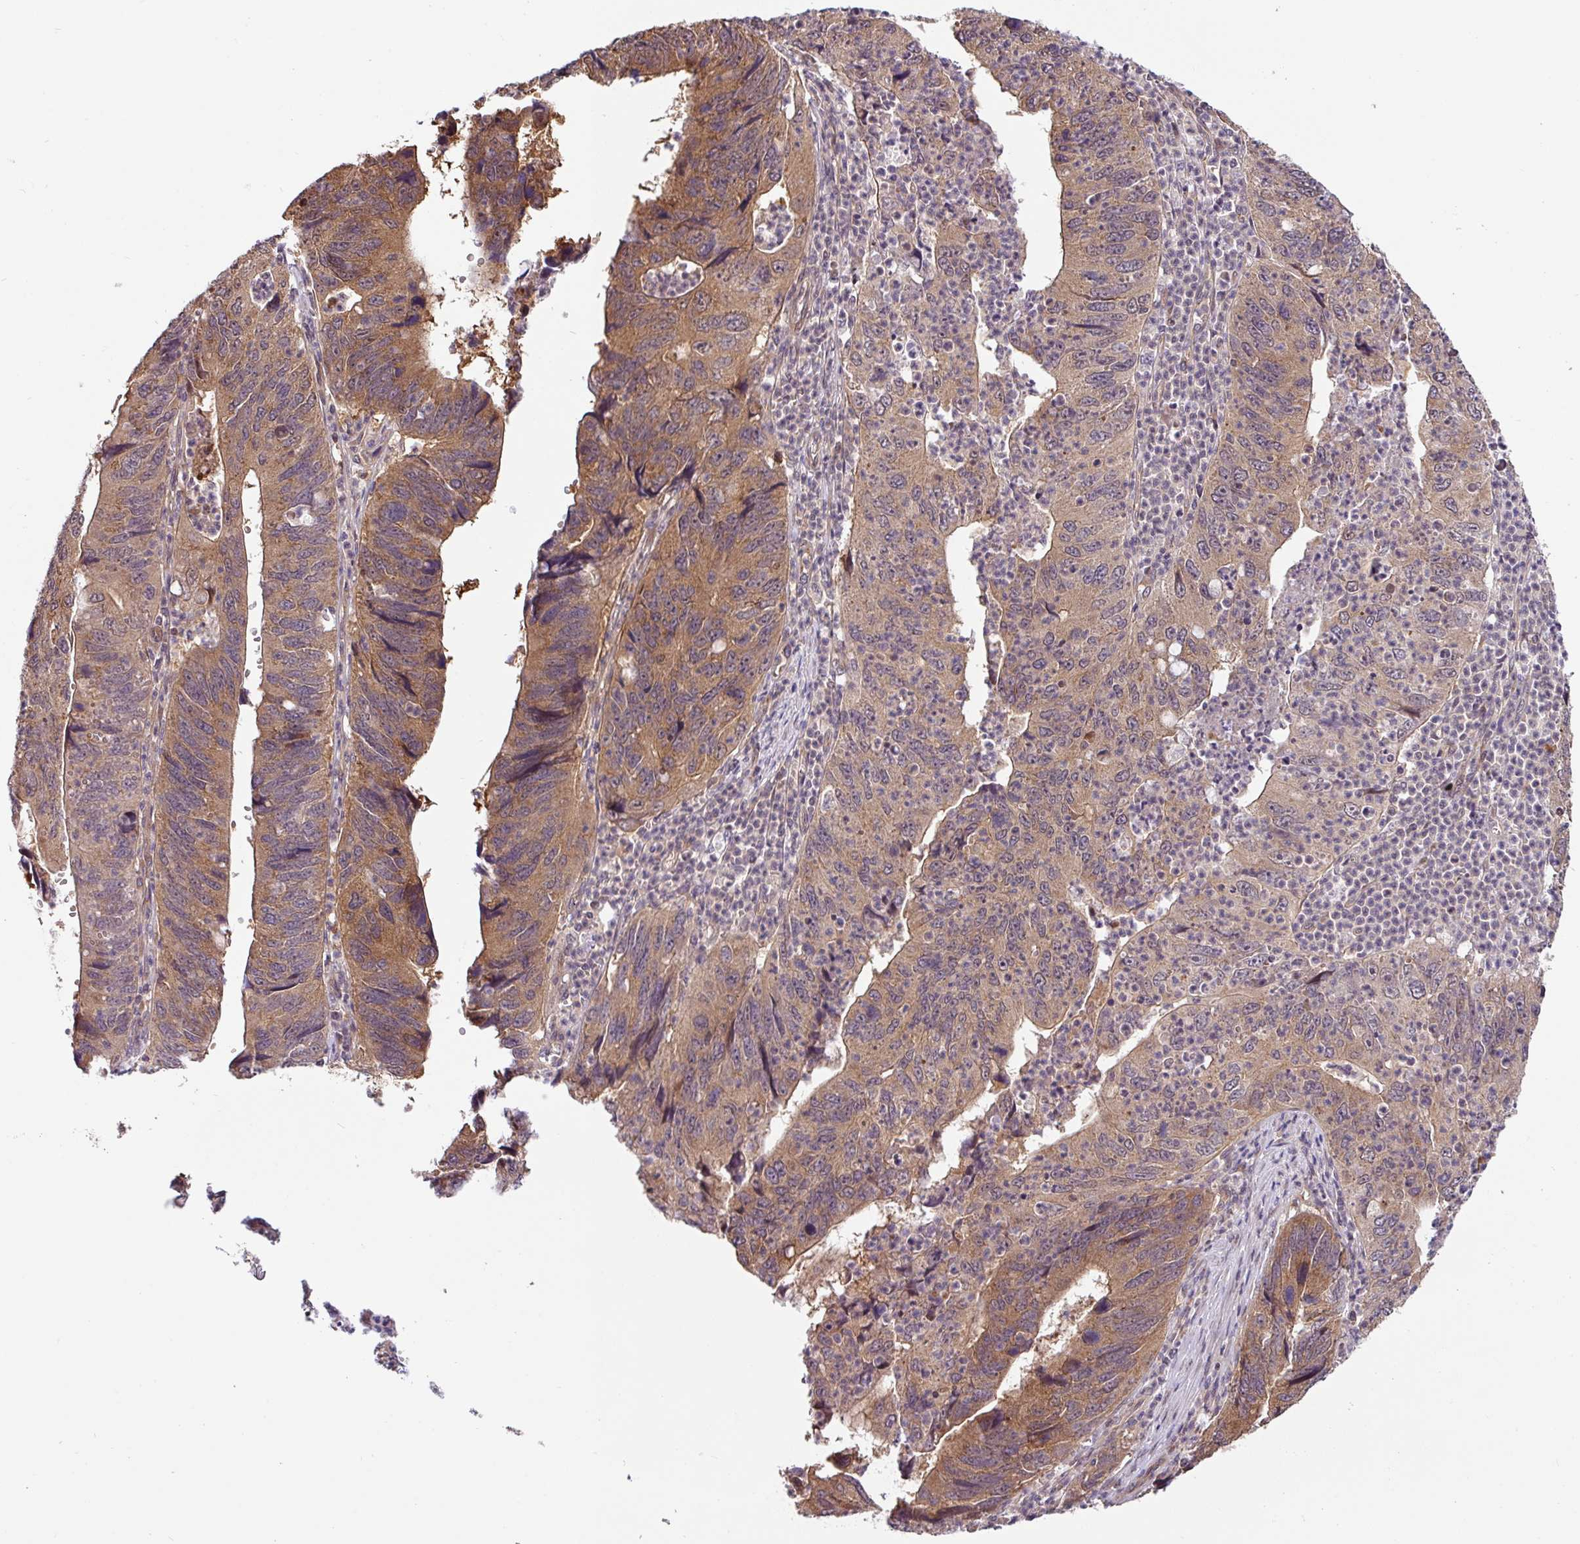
{"staining": {"intensity": "moderate", "quantity": ">75%", "location": "cytoplasmic/membranous"}, "tissue": "stomach cancer", "cell_type": "Tumor cells", "image_type": "cancer", "snomed": [{"axis": "morphology", "description": "Adenocarcinoma, NOS"}, {"axis": "topography", "description": "Stomach"}], "caption": "This is an image of immunohistochemistry staining of stomach cancer (adenocarcinoma), which shows moderate staining in the cytoplasmic/membranous of tumor cells.", "gene": "SHB", "patient": {"sex": "male", "age": 59}}